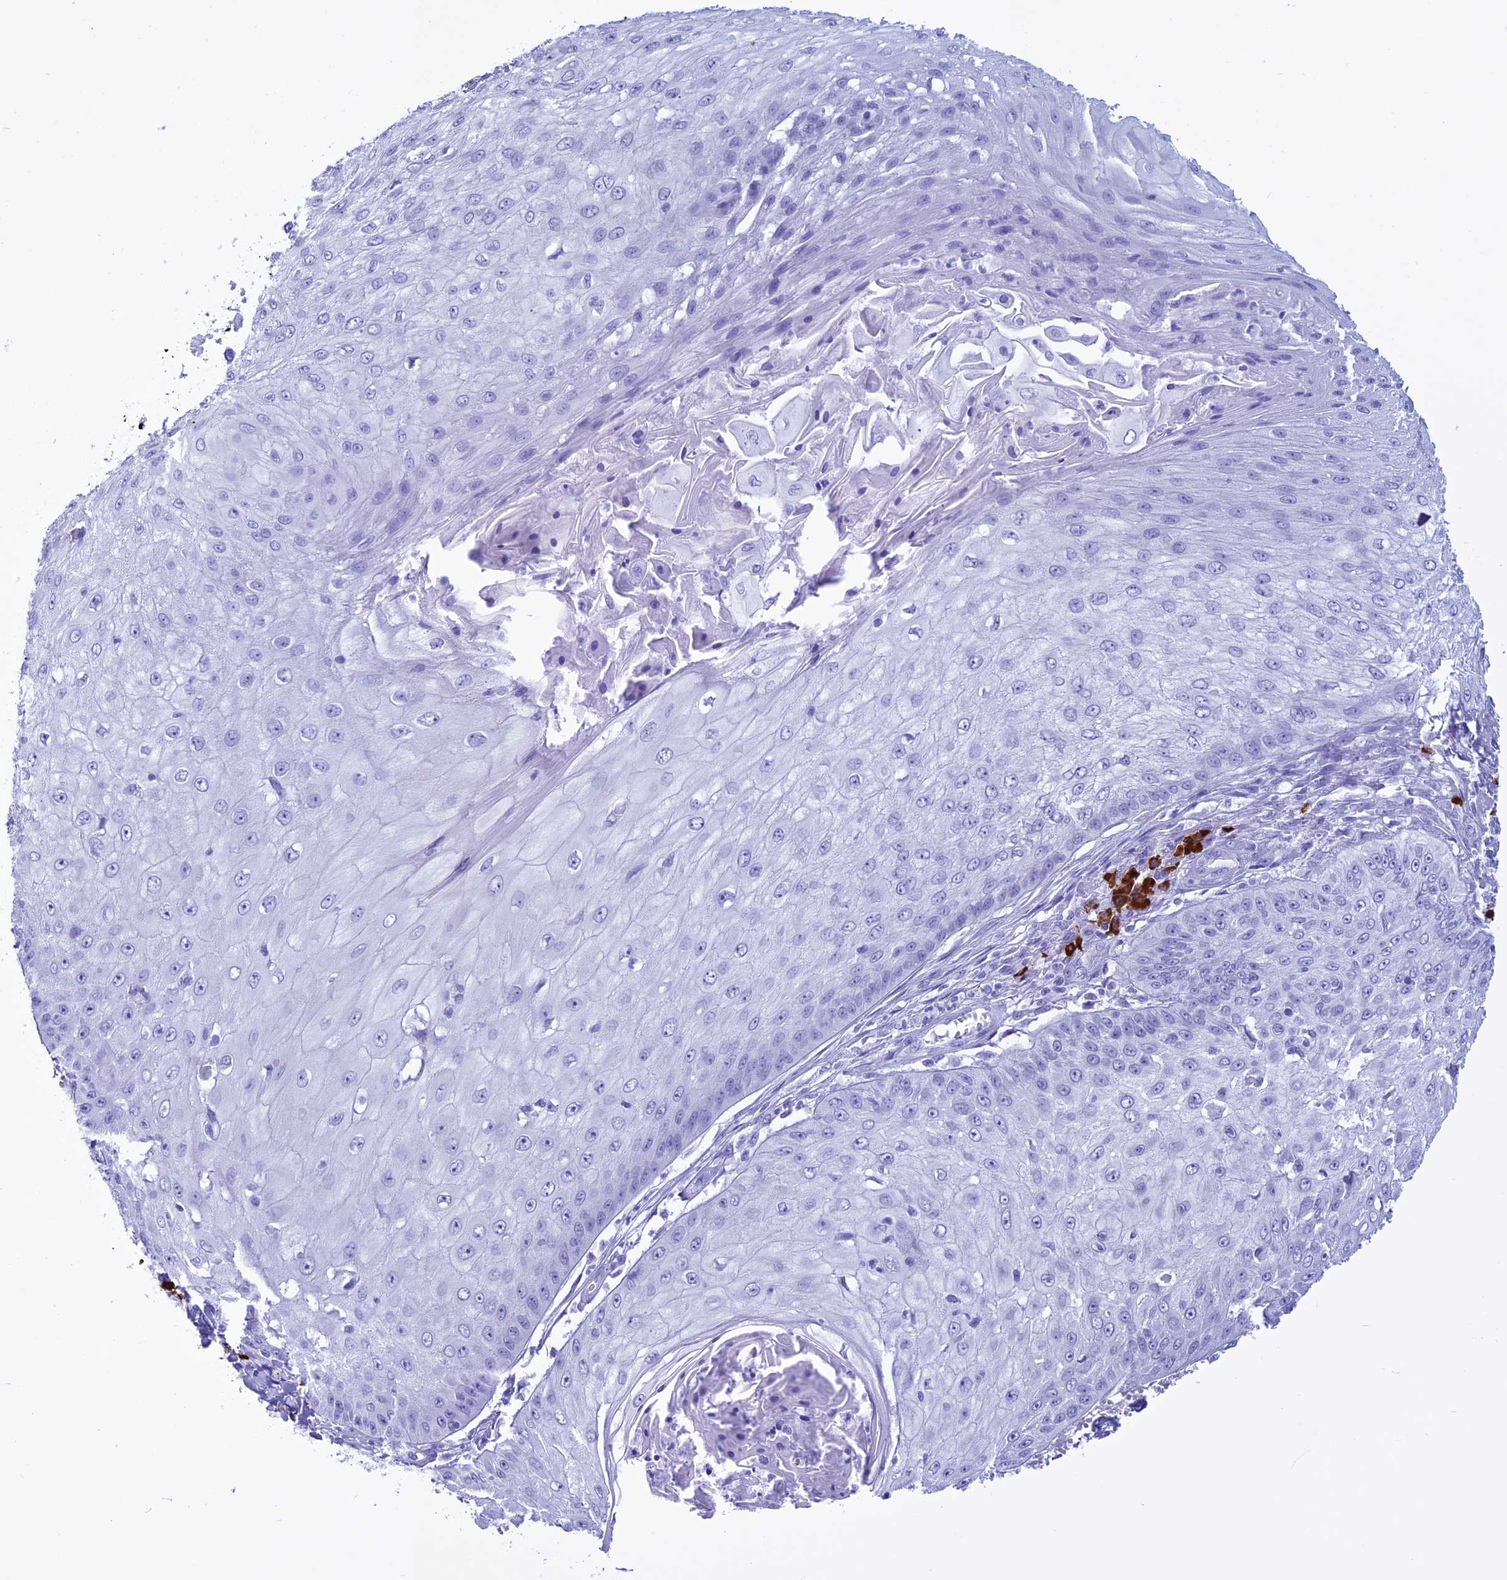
{"staining": {"intensity": "negative", "quantity": "none", "location": "none"}, "tissue": "skin cancer", "cell_type": "Tumor cells", "image_type": "cancer", "snomed": [{"axis": "morphology", "description": "Squamous cell carcinoma, NOS"}, {"axis": "topography", "description": "Skin"}], "caption": "The image shows no staining of tumor cells in skin cancer. (DAB immunohistochemistry (IHC) with hematoxylin counter stain).", "gene": "MZB1", "patient": {"sex": "male", "age": 70}}